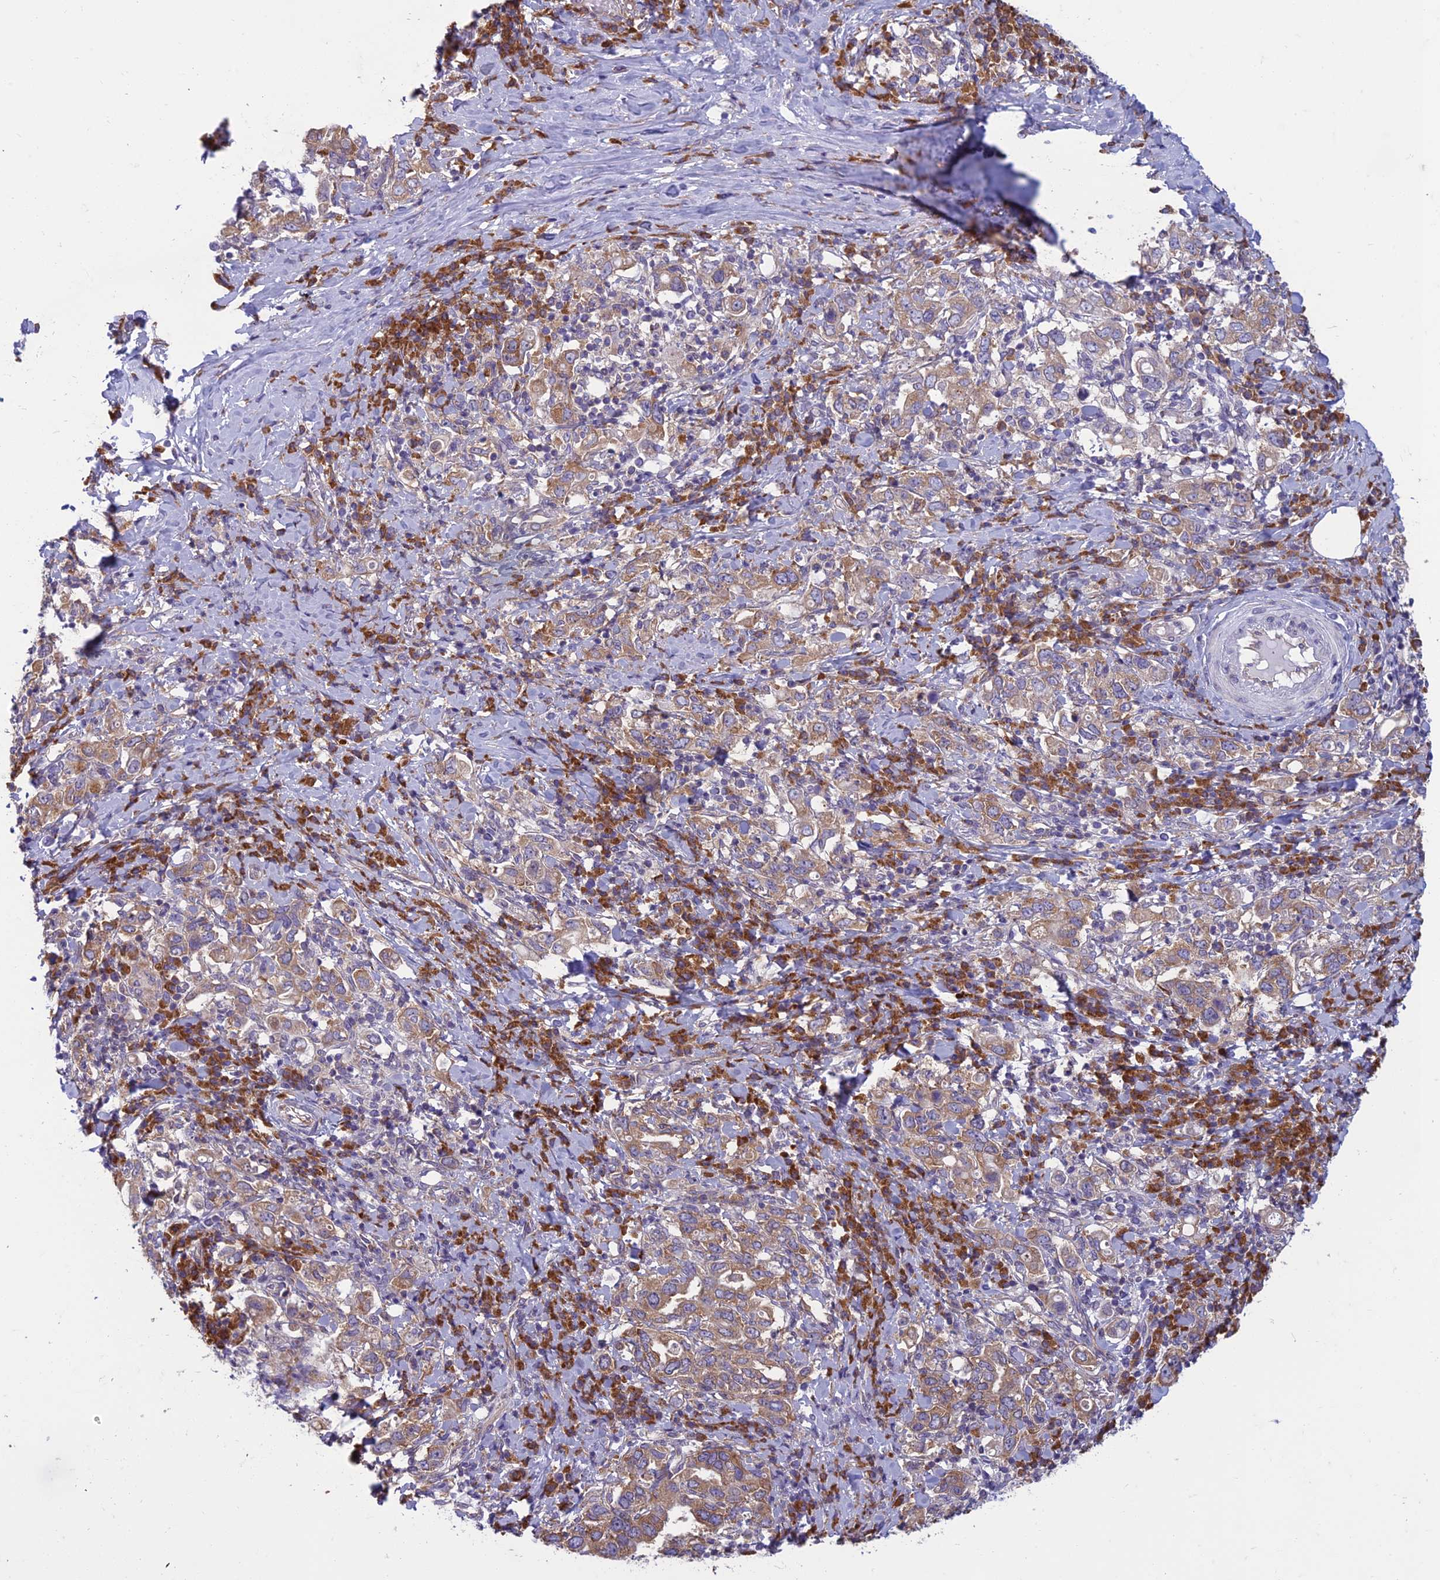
{"staining": {"intensity": "moderate", "quantity": ">75%", "location": "cytoplasmic/membranous"}, "tissue": "stomach cancer", "cell_type": "Tumor cells", "image_type": "cancer", "snomed": [{"axis": "morphology", "description": "Adenocarcinoma, NOS"}, {"axis": "topography", "description": "Stomach, upper"}, {"axis": "topography", "description": "Stomach"}], "caption": "Tumor cells display moderate cytoplasmic/membranous staining in approximately >75% of cells in stomach cancer.", "gene": "RPL17-C18orf32", "patient": {"sex": "male", "age": 62}}